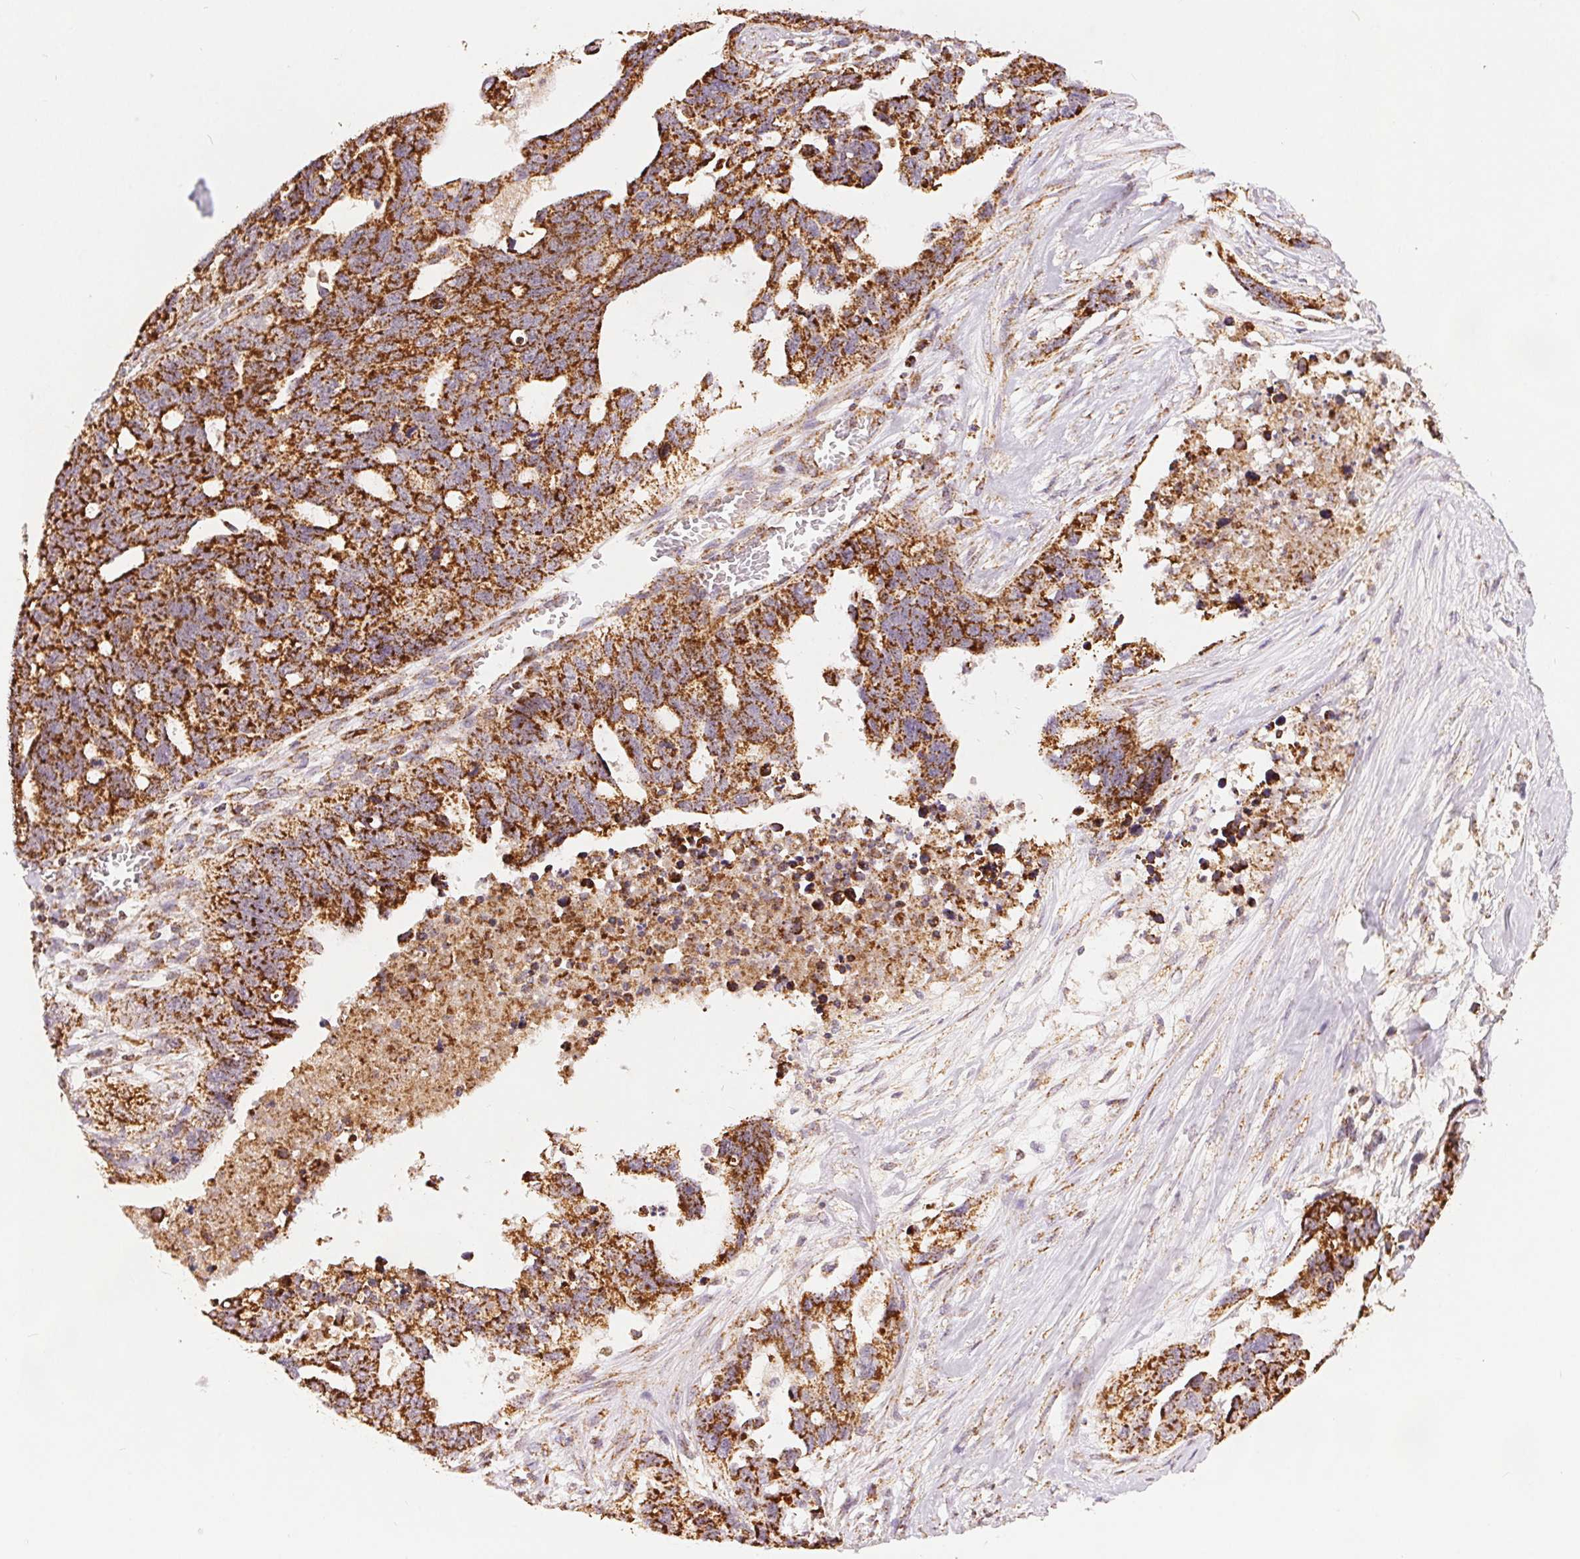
{"staining": {"intensity": "moderate", "quantity": ">75%", "location": "cytoplasmic/membranous"}, "tissue": "ovarian cancer", "cell_type": "Tumor cells", "image_type": "cancer", "snomed": [{"axis": "morphology", "description": "Cystadenocarcinoma, serous, NOS"}, {"axis": "topography", "description": "Ovary"}], "caption": "This image exhibits immunohistochemistry staining of human serous cystadenocarcinoma (ovarian), with medium moderate cytoplasmic/membranous expression in about >75% of tumor cells.", "gene": "SDHB", "patient": {"sex": "female", "age": 69}}